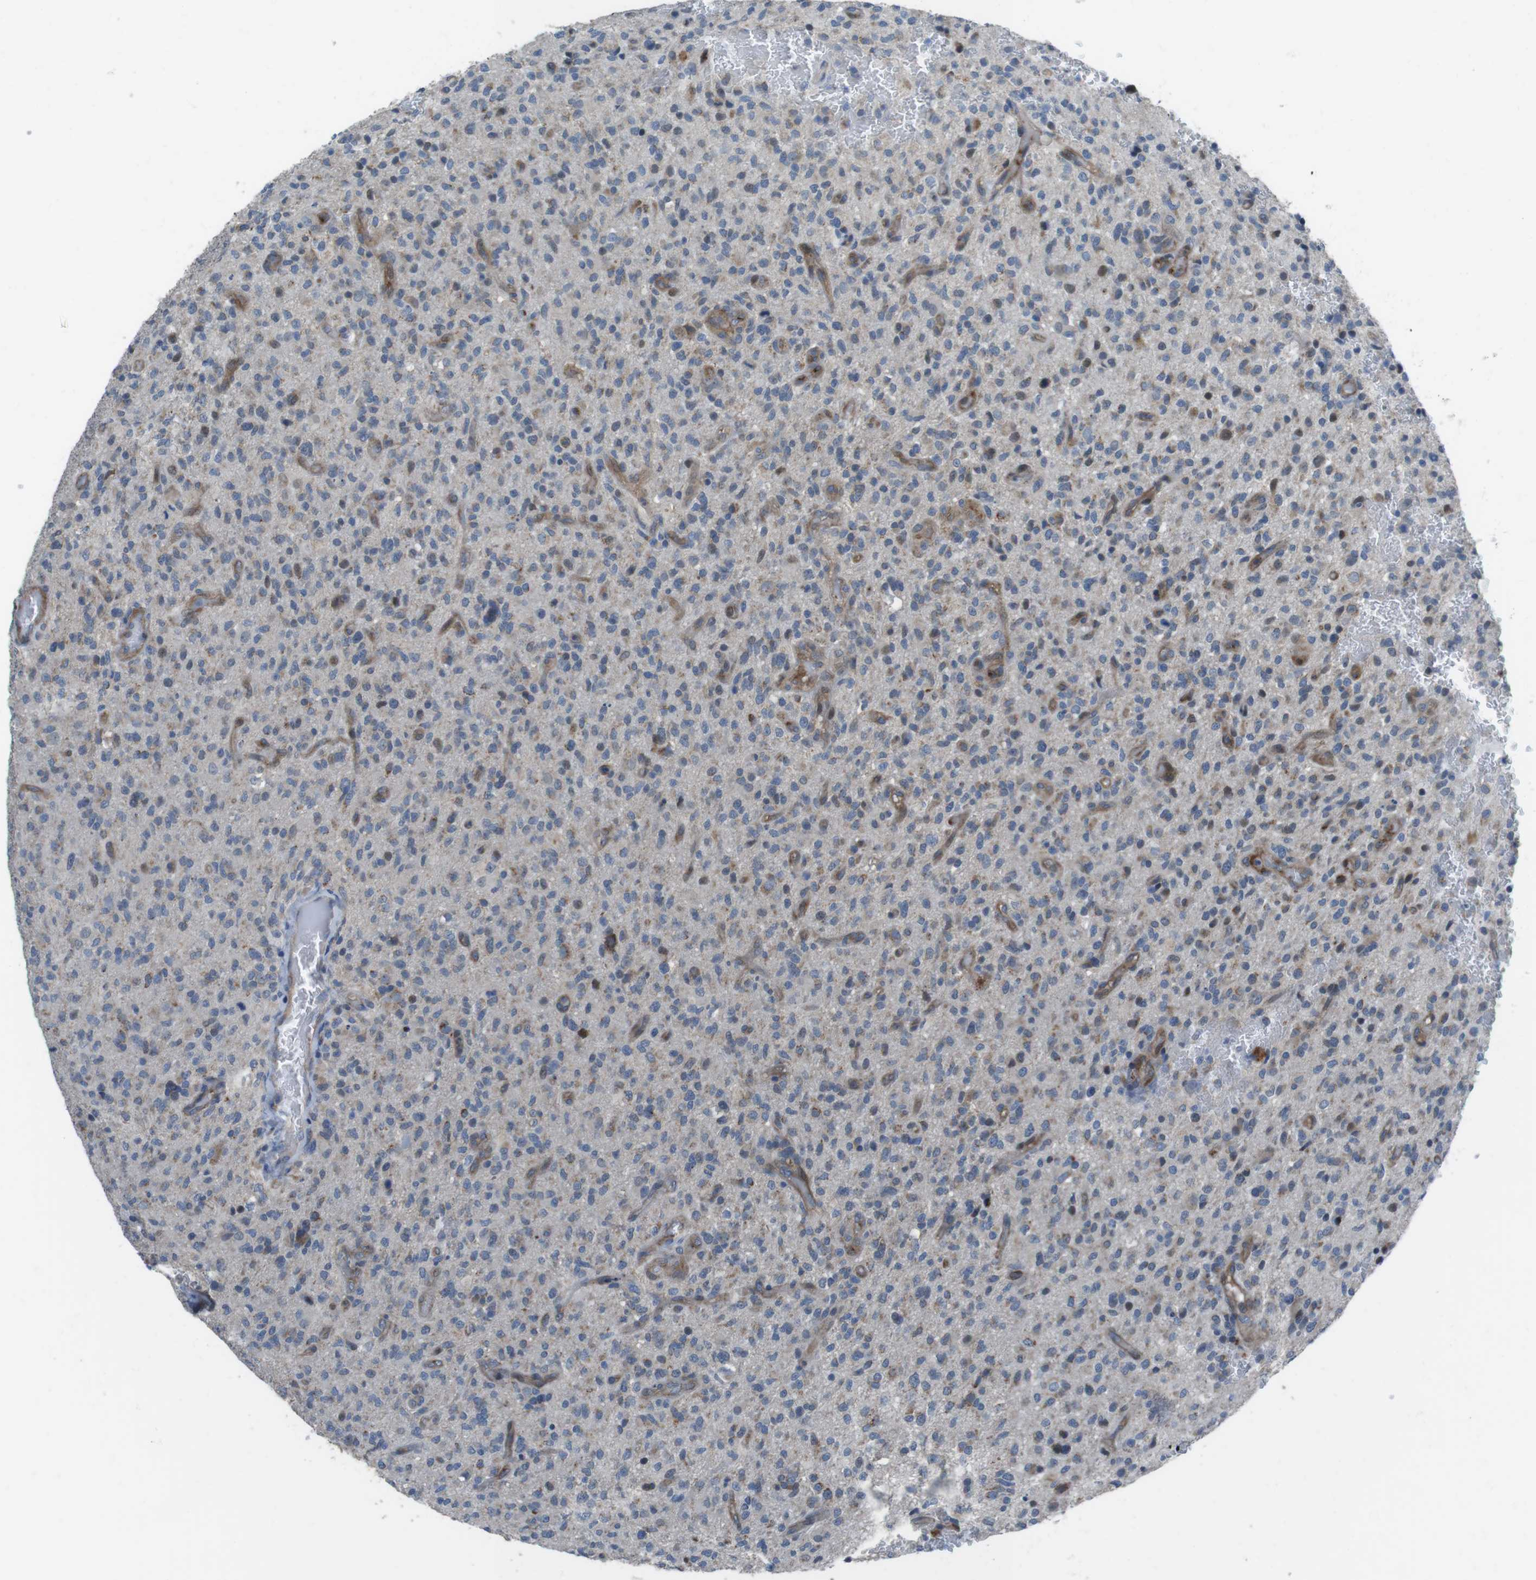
{"staining": {"intensity": "weak", "quantity": "25%-75%", "location": "cytoplasmic/membranous"}, "tissue": "glioma", "cell_type": "Tumor cells", "image_type": "cancer", "snomed": [{"axis": "morphology", "description": "Glioma, malignant, High grade"}, {"axis": "topography", "description": "Brain"}], "caption": "Glioma was stained to show a protein in brown. There is low levels of weak cytoplasmic/membranous positivity in about 25%-75% of tumor cells.", "gene": "FAM174B", "patient": {"sex": "male", "age": 71}}